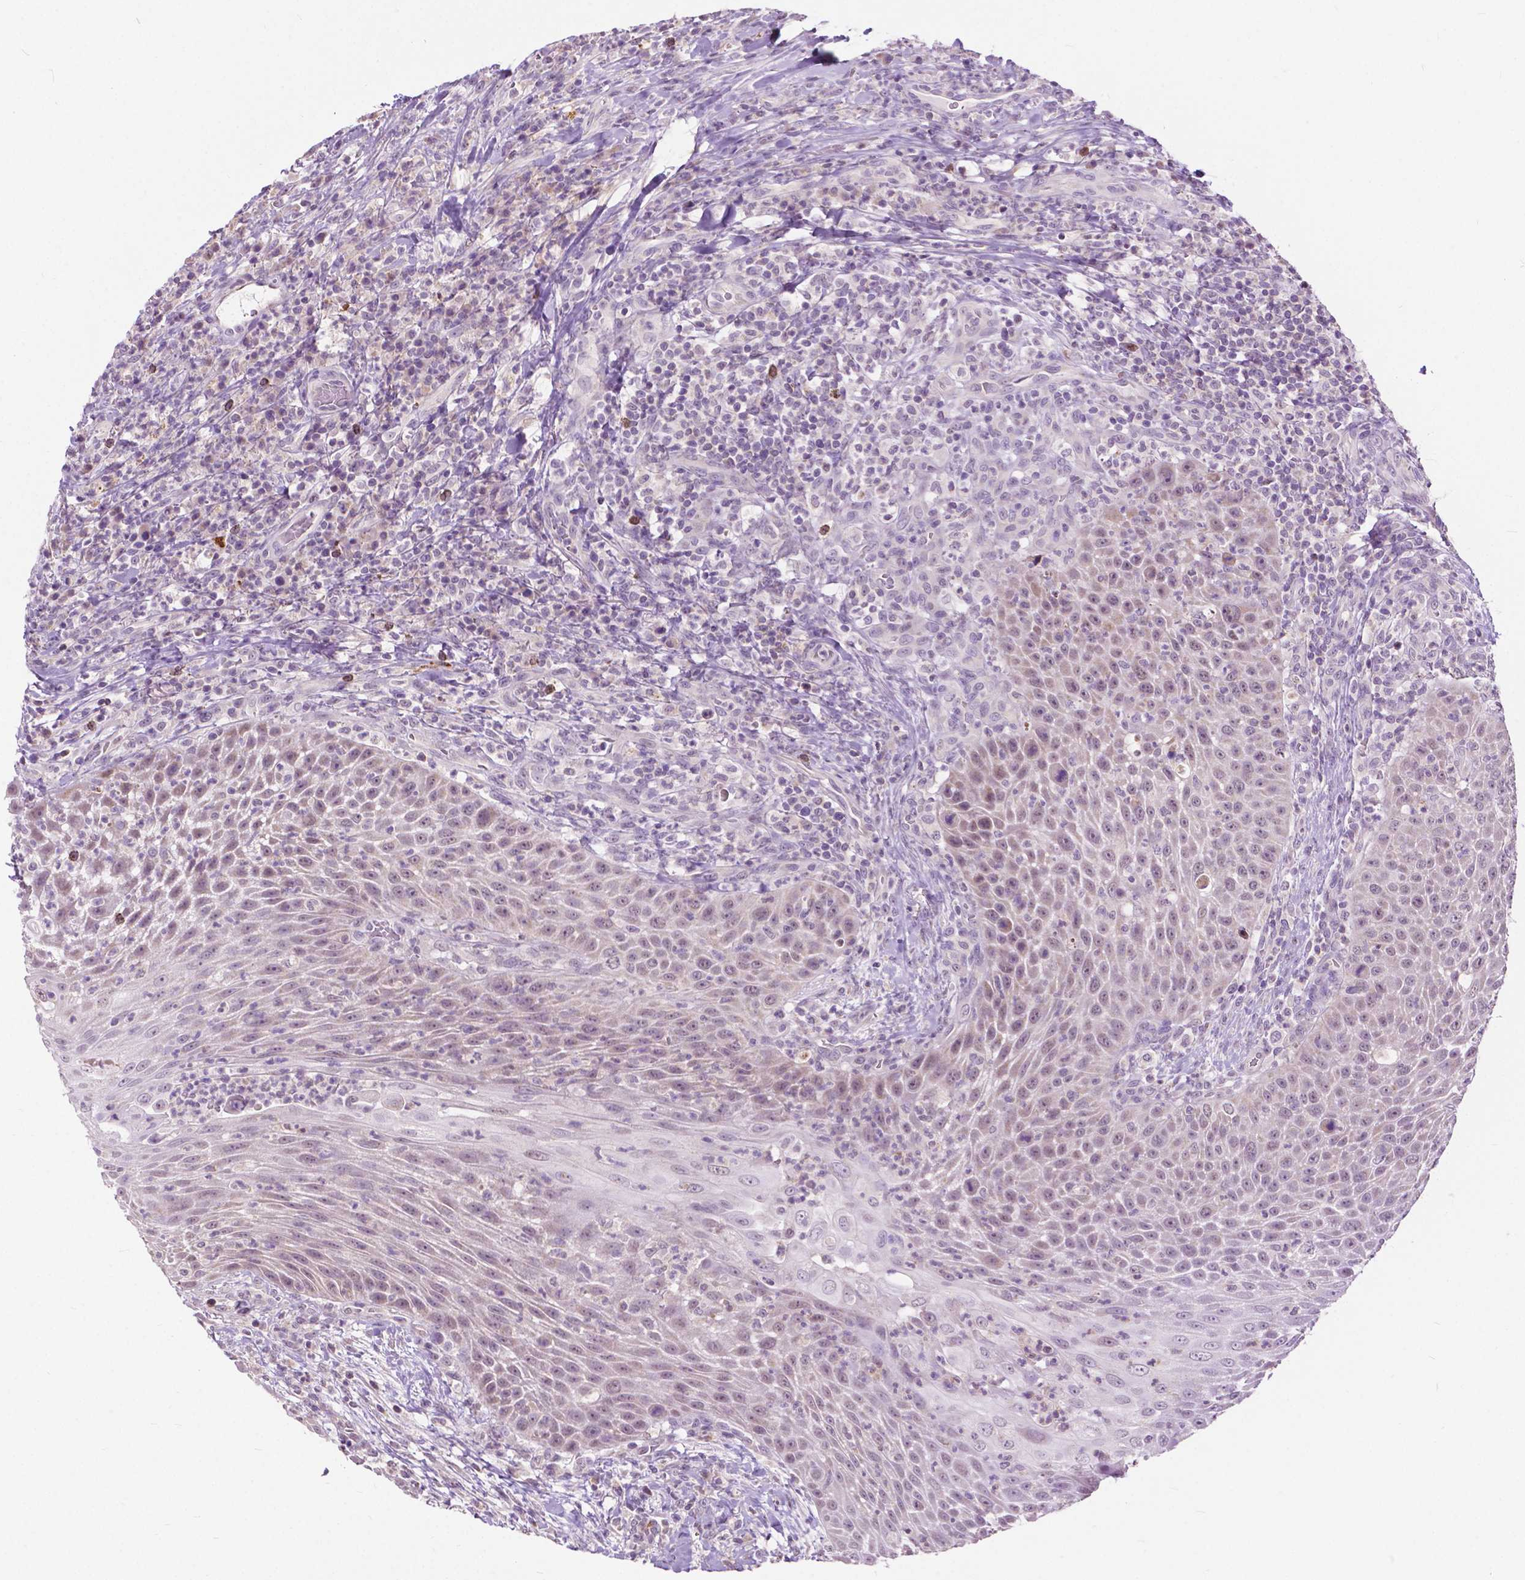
{"staining": {"intensity": "weak", "quantity": "<25%", "location": "cytoplasmic/membranous"}, "tissue": "head and neck cancer", "cell_type": "Tumor cells", "image_type": "cancer", "snomed": [{"axis": "morphology", "description": "Squamous cell carcinoma, NOS"}, {"axis": "topography", "description": "Head-Neck"}], "caption": "DAB (3,3'-diaminobenzidine) immunohistochemical staining of human head and neck cancer demonstrates no significant expression in tumor cells. (Brightfield microscopy of DAB immunohistochemistry (IHC) at high magnification).", "gene": "TTC9B", "patient": {"sex": "male", "age": 69}}